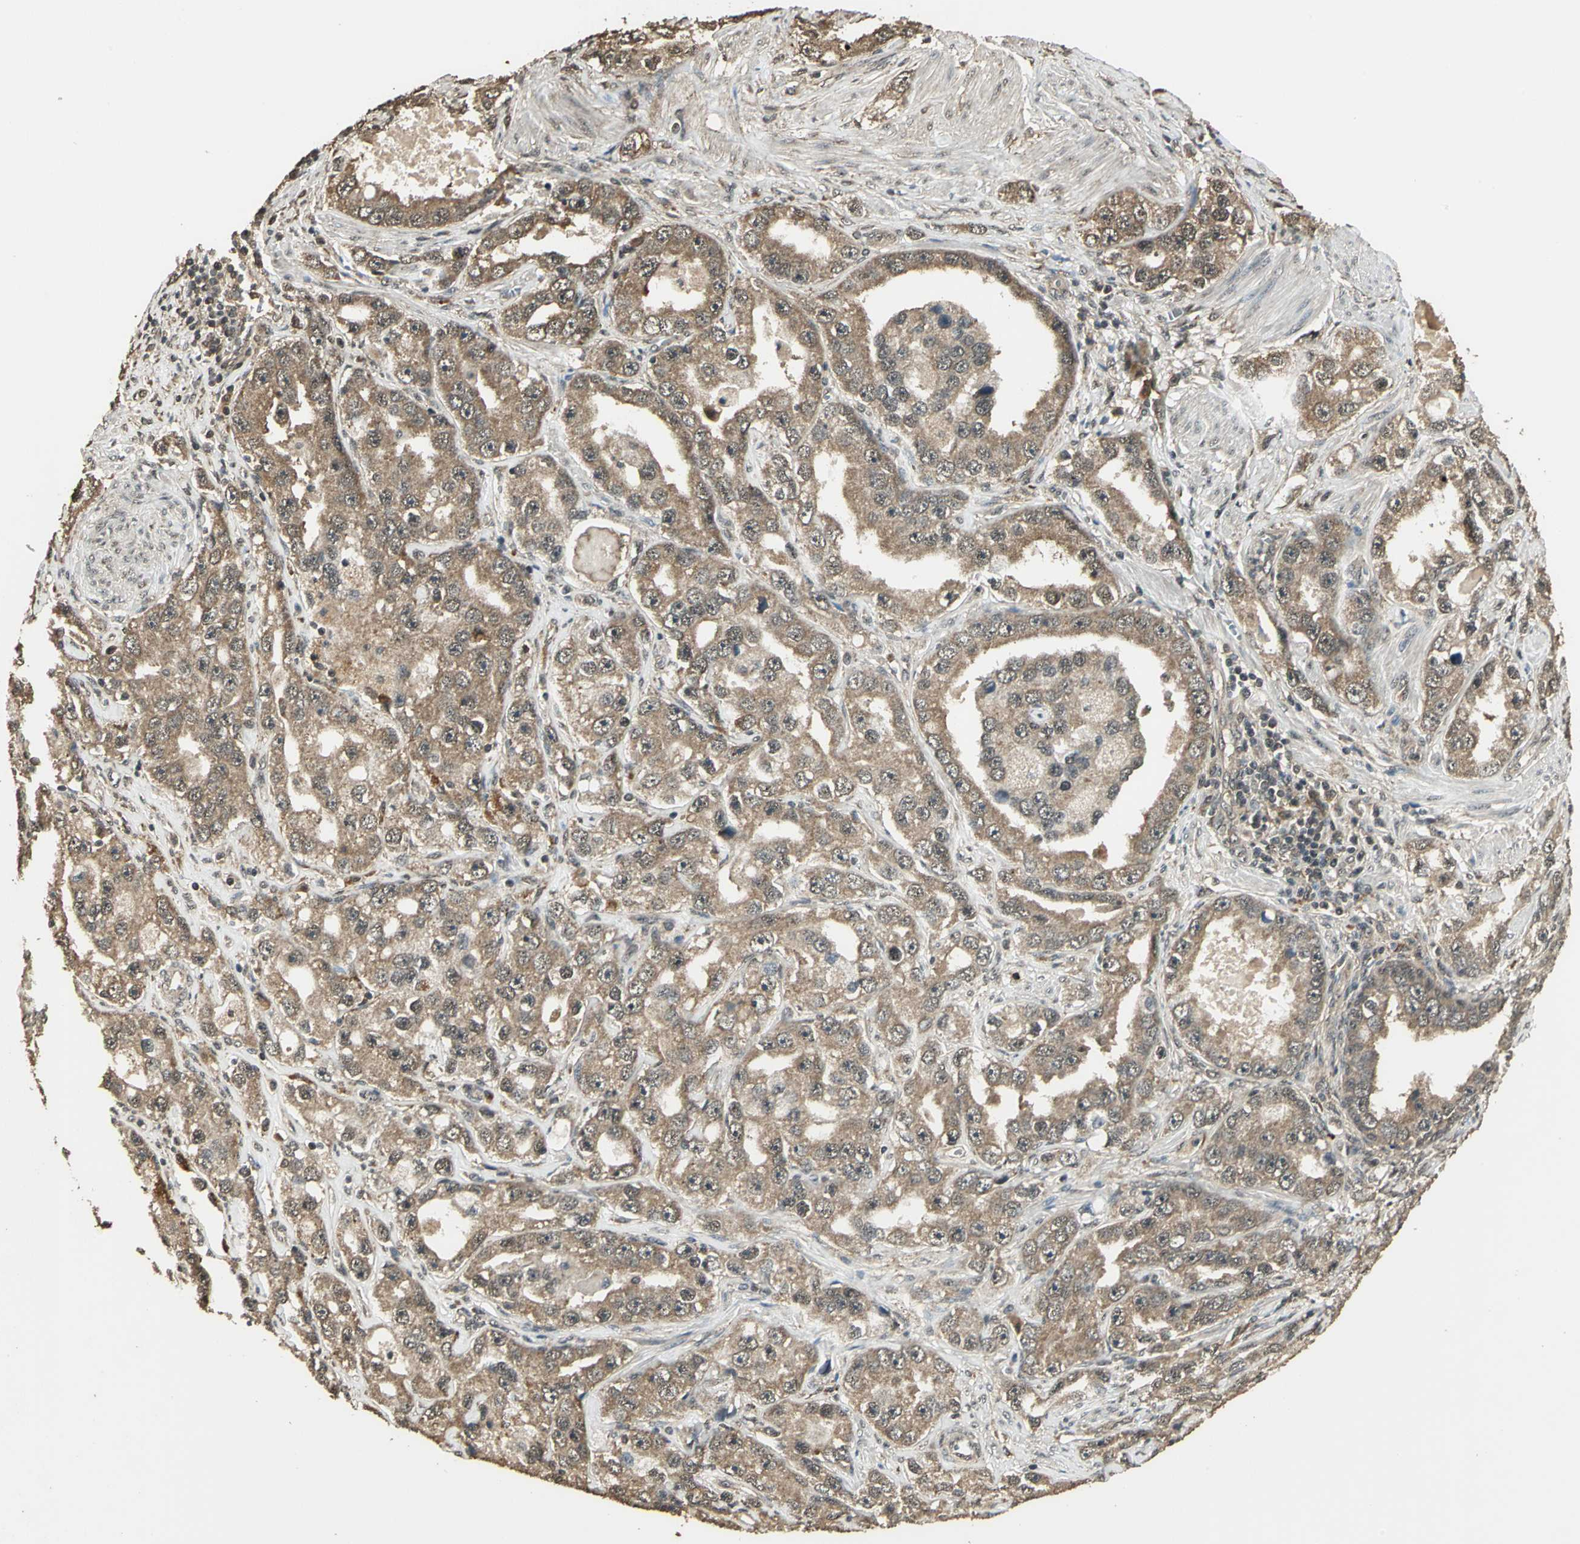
{"staining": {"intensity": "moderate", "quantity": ">75%", "location": "cytoplasmic/membranous"}, "tissue": "prostate cancer", "cell_type": "Tumor cells", "image_type": "cancer", "snomed": [{"axis": "morphology", "description": "Adenocarcinoma, High grade"}, {"axis": "topography", "description": "Prostate"}], "caption": "The micrograph demonstrates a brown stain indicating the presence of a protein in the cytoplasmic/membranous of tumor cells in prostate cancer.", "gene": "UCHL5", "patient": {"sex": "male", "age": 64}}